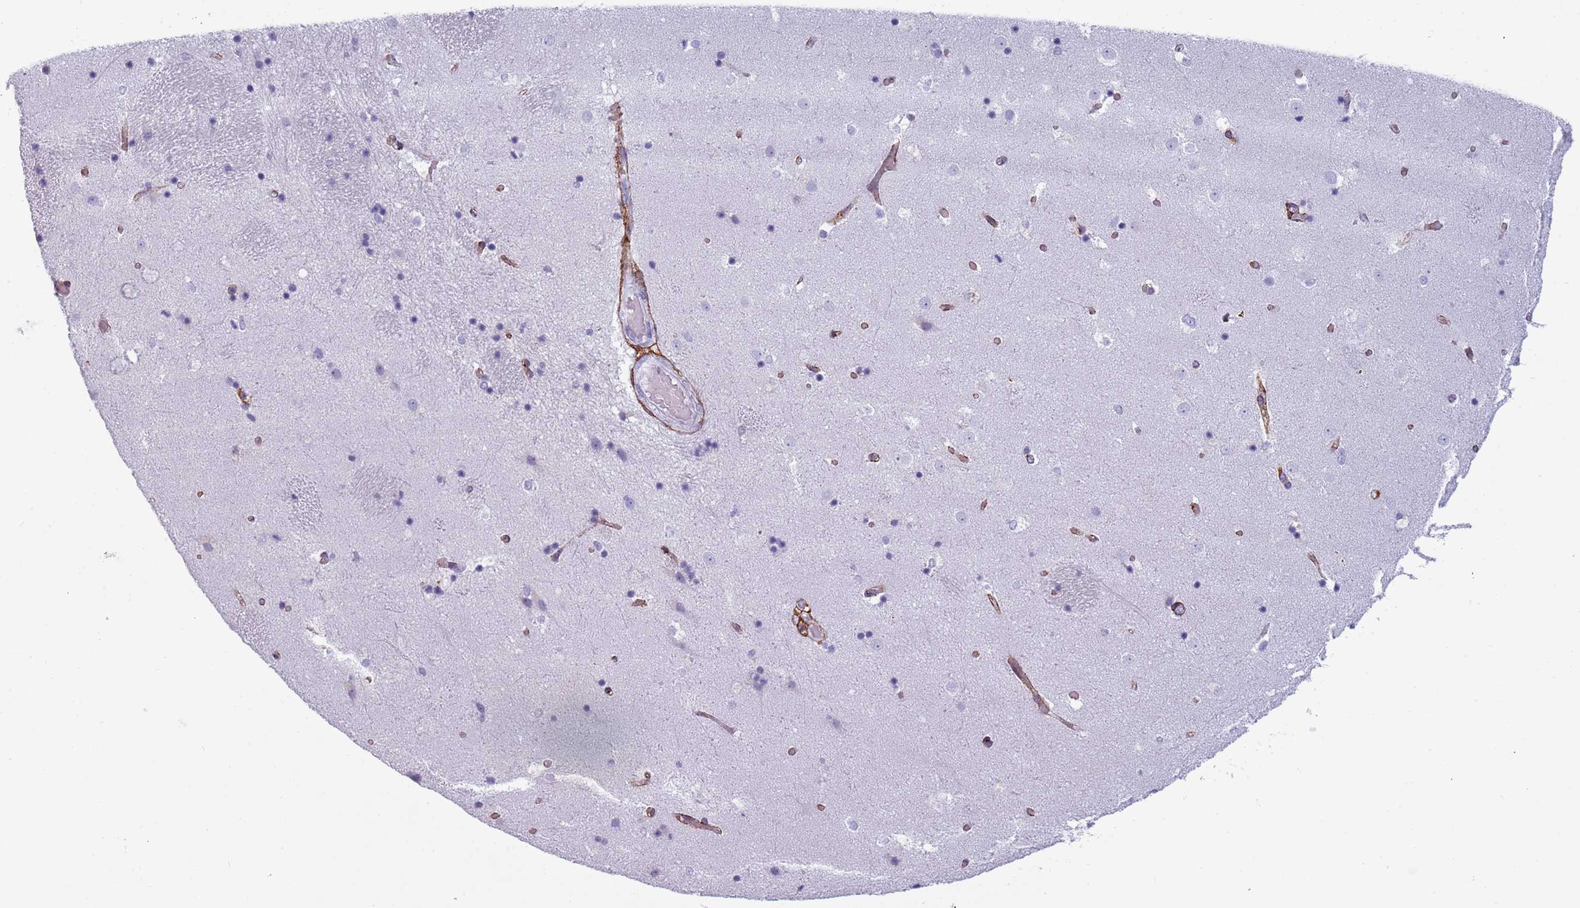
{"staining": {"intensity": "negative", "quantity": "none", "location": "none"}, "tissue": "caudate", "cell_type": "Glial cells", "image_type": "normal", "snomed": [{"axis": "morphology", "description": "Normal tissue, NOS"}, {"axis": "topography", "description": "Lateral ventricle wall"}], "caption": "Glial cells are negative for brown protein staining in normal caudate. (Stains: DAB immunohistochemistry (IHC) with hematoxylin counter stain, Microscopy: brightfield microscopy at high magnification).", "gene": "COLEC12", "patient": {"sex": "female", "age": 52}}